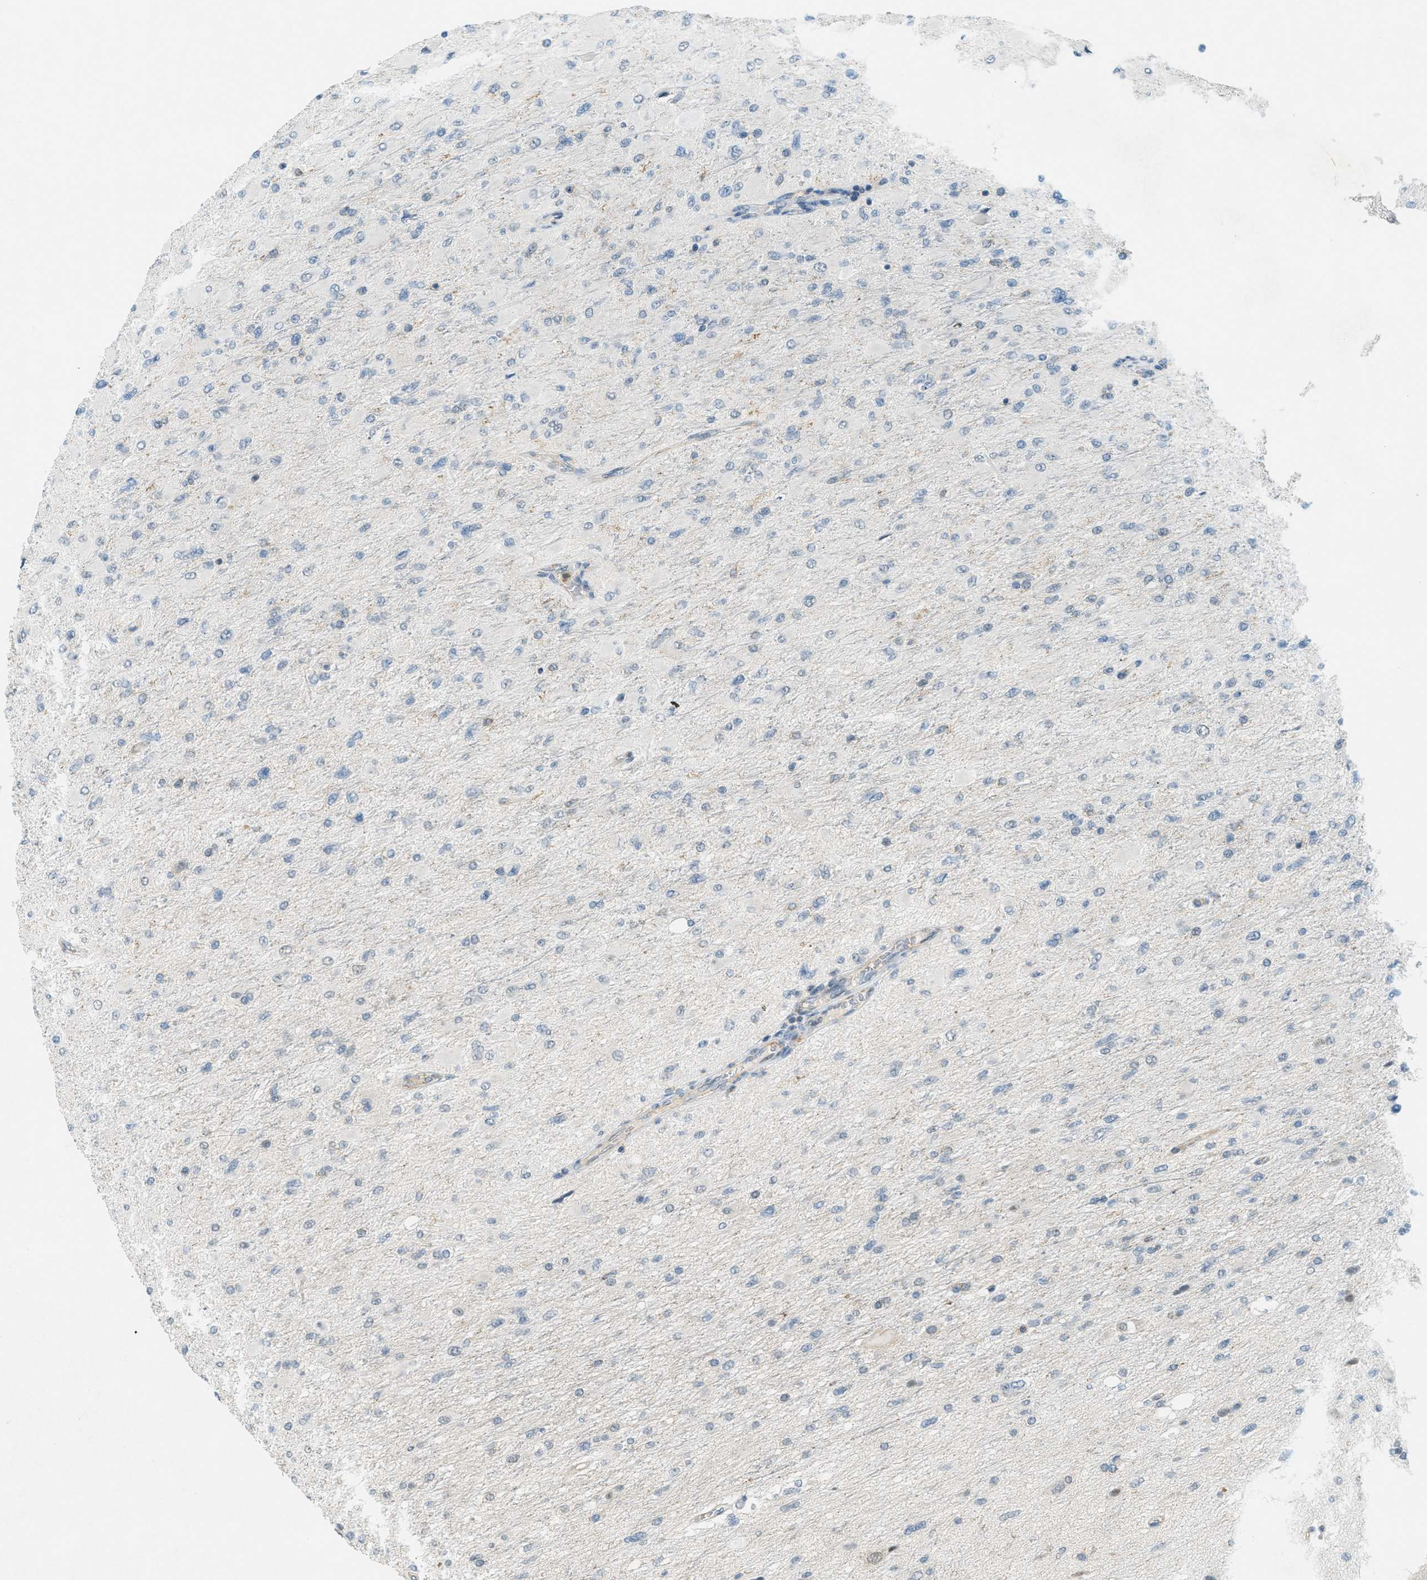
{"staining": {"intensity": "negative", "quantity": "none", "location": "none"}, "tissue": "glioma", "cell_type": "Tumor cells", "image_type": "cancer", "snomed": [{"axis": "morphology", "description": "Glioma, malignant, High grade"}, {"axis": "topography", "description": "Cerebral cortex"}], "caption": "Tumor cells are negative for protein expression in human glioma.", "gene": "FYN", "patient": {"sex": "female", "age": 36}}